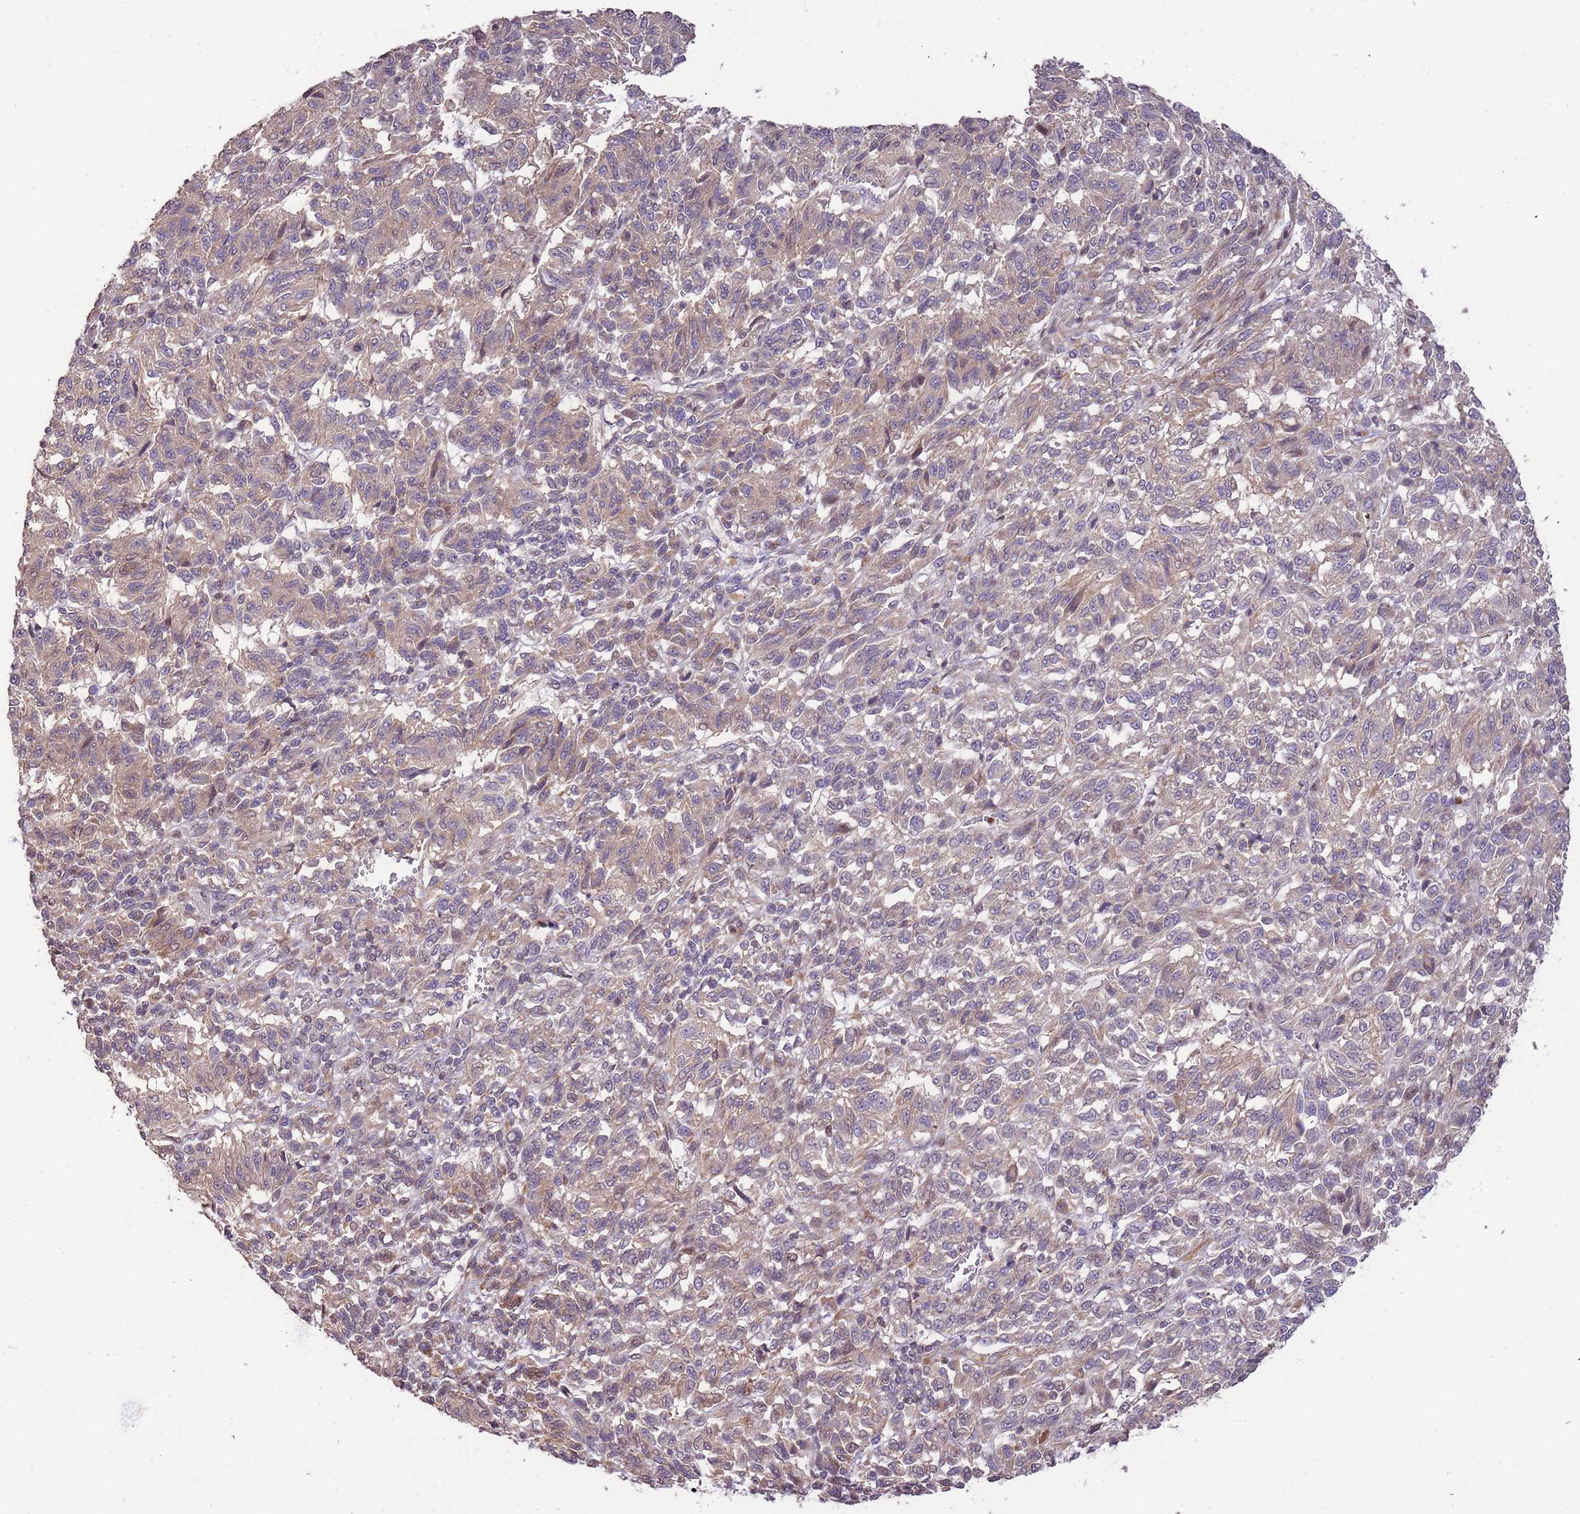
{"staining": {"intensity": "weak", "quantity": "25%-75%", "location": "cytoplasmic/membranous"}, "tissue": "melanoma", "cell_type": "Tumor cells", "image_type": "cancer", "snomed": [{"axis": "morphology", "description": "Malignant melanoma, Metastatic site"}, {"axis": "topography", "description": "Lung"}], "caption": "Melanoma stained with a protein marker demonstrates weak staining in tumor cells.", "gene": "SLC16A4", "patient": {"sex": "male", "age": 64}}